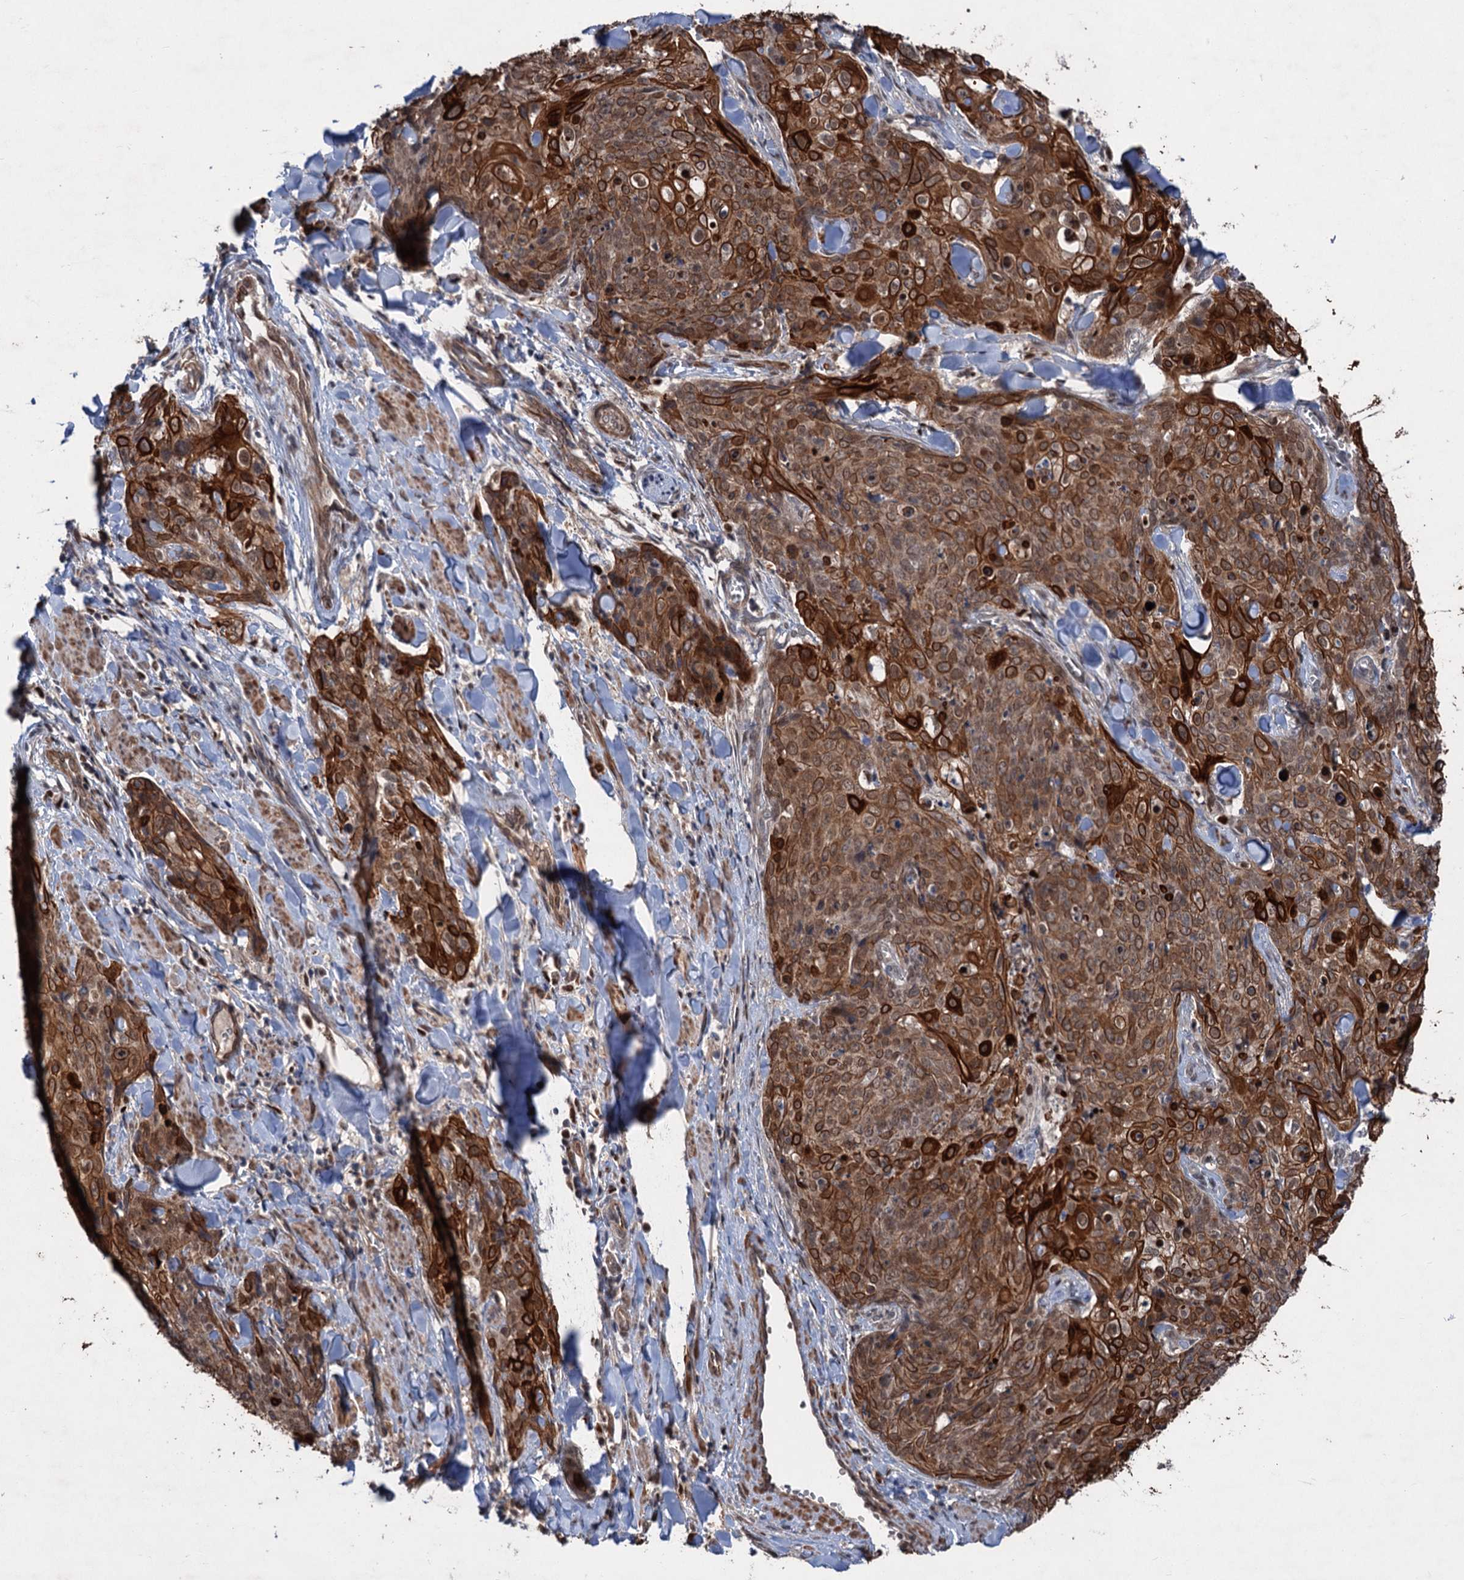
{"staining": {"intensity": "strong", "quantity": ">75%", "location": "cytoplasmic/membranous"}, "tissue": "skin cancer", "cell_type": "Tumor cells", "image_type": "cancer", "snomed": [{"axis": "morphology", "description": "Squamous cell carcinoma, NOS"}, {"axis": "topography", "description": "Skin"}, {"axis": "topography", "description": "Vulva"}], "caption": "Immunohistochemistry staining of skin squamous cell carcinoma, which exhibits high levels of strong cytoplasmic/membranous staining in approximately >75% of tumor cells indicating strong cytoplasmic/membranous protein positivity. The staining was performed using DAB (3,3'-diaminobenzidine) (brown) for protein detection and nuclei were counterstained in hematoxylin (blue).", "gene": "TTC31", "patient": {"sex": "female", "age": 85}}